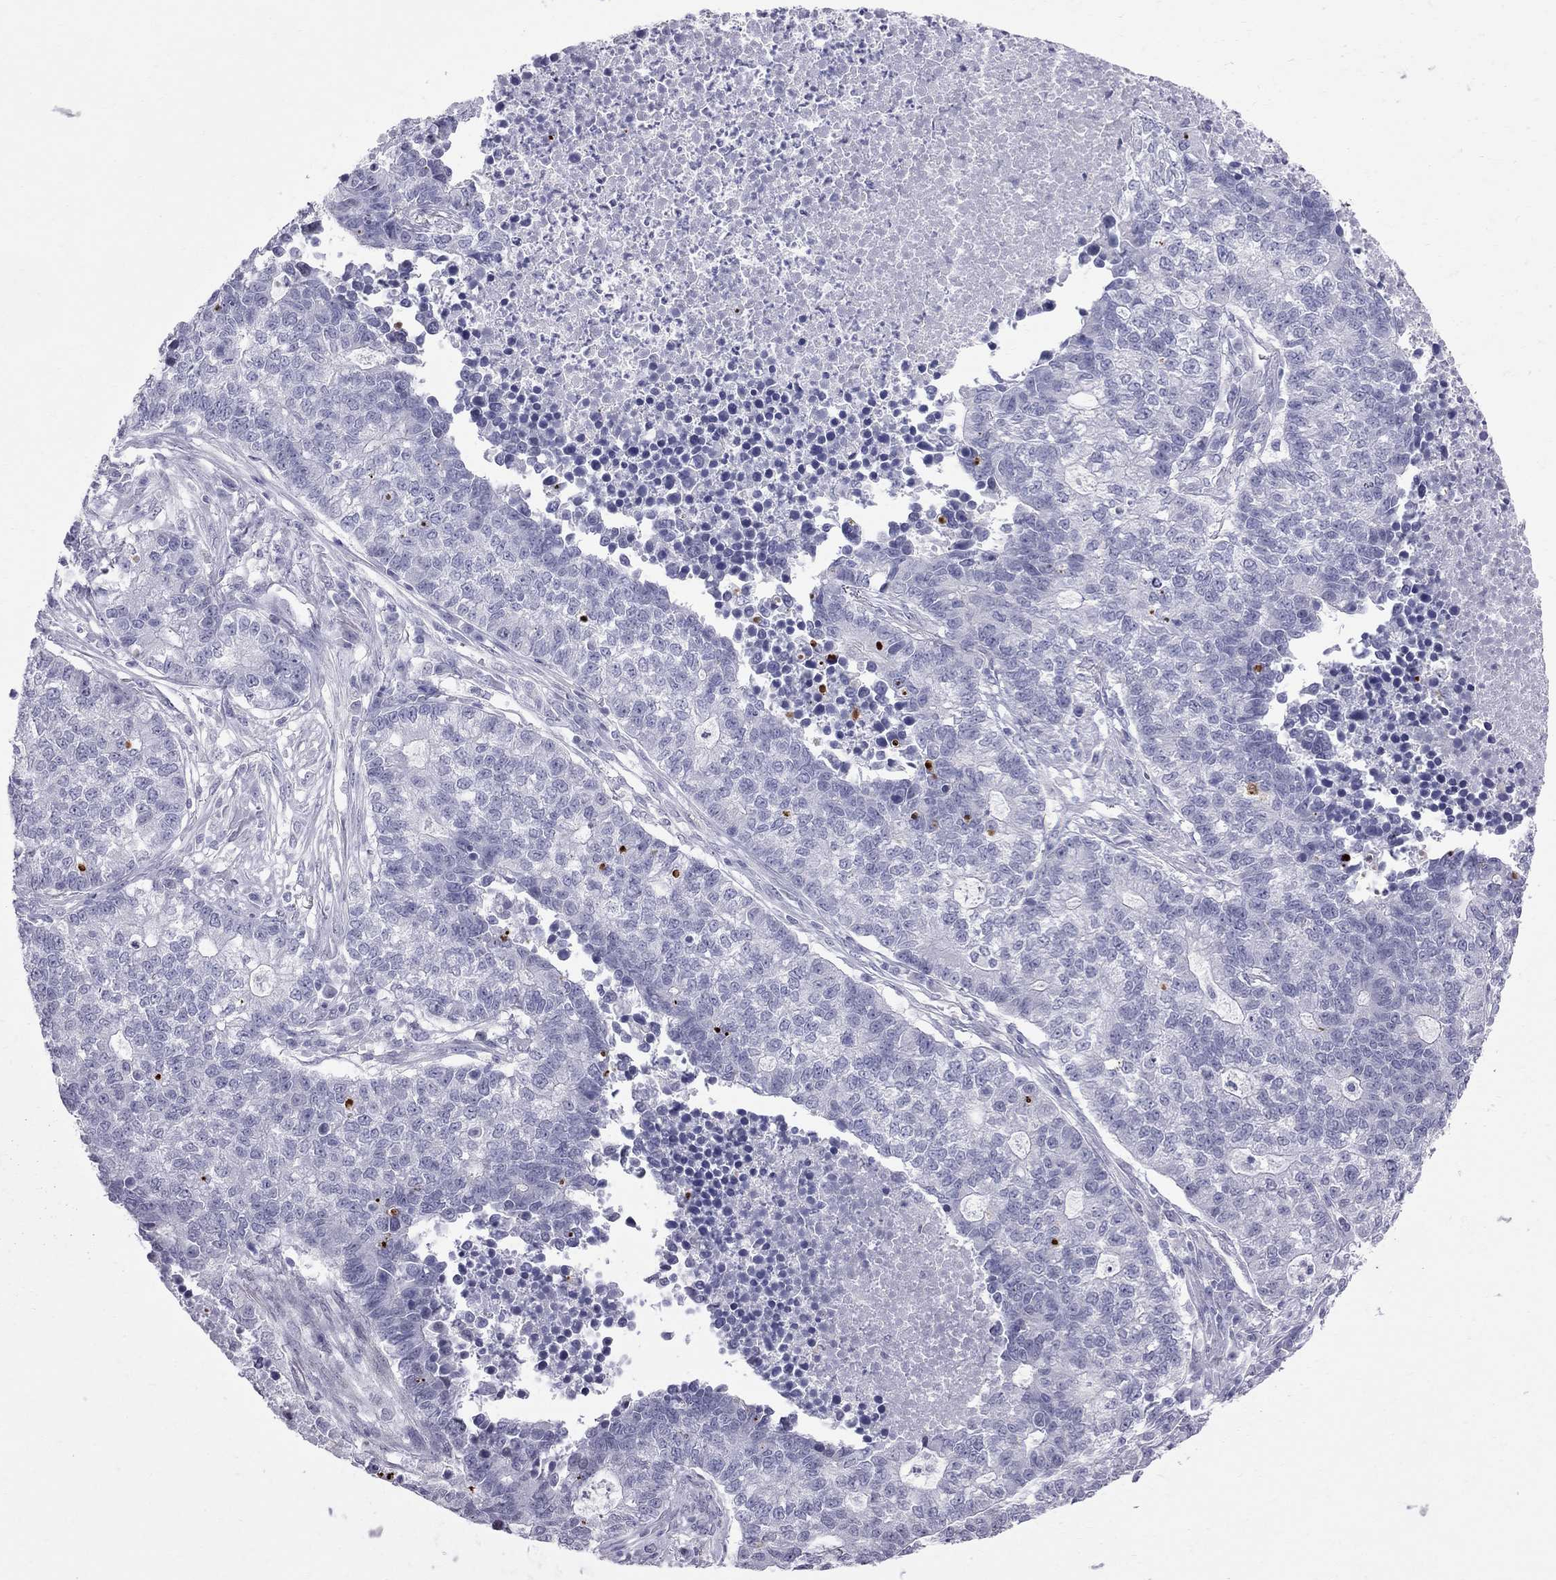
{"staining": {"intensity": "negative", "quantity": "none", "location": "none"}, "tissue": "lung cancer", "cell_type": "Tumor cells", "image_type": "cancer", "snomed": [{"axis": "morphology", "description": "Adenocarcinoma, NOS"}, {"axis": "topography", "description": "Lung"}], "caption": "This histopathology image is of lung adenocarcinoma stained with IHC to label a protein in brown with the nuclei are counter-stained blue. There is no positivity in tumor cells.", "gene": "MUC15", "patient": {"sex": "male", "age": 57}}